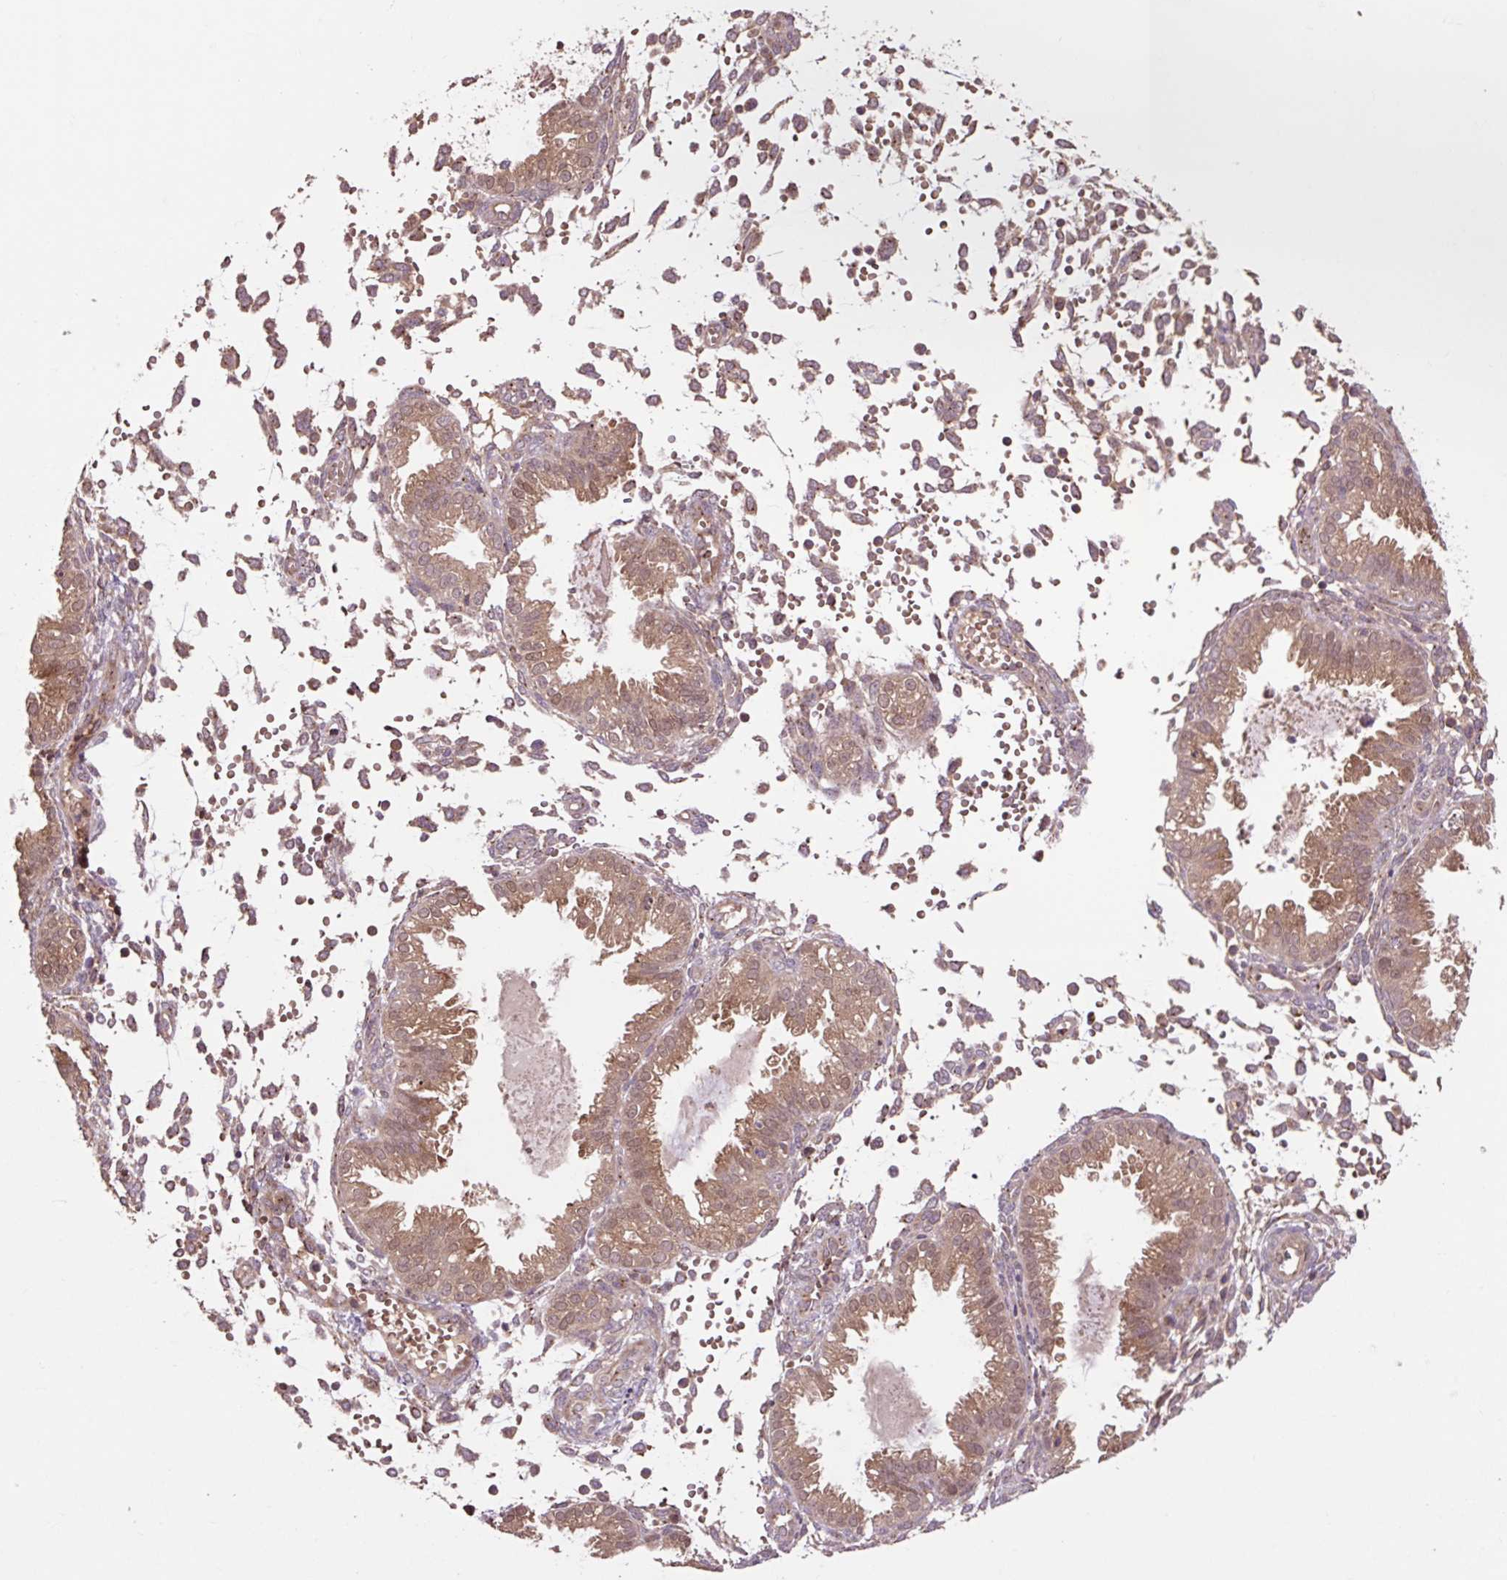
{"staining": {"intensity": "moderate", "quantity": "<25%", "location": "cytoplasmic/membranous"}, "tissue": "endometrium", "cell_type": "Cells in endometrial stroma", "image_type": "normal", "snomed": [{"axis": "morphology", "description": "Normal tissue, NOS"}, {"axis": "topography", "description": "Endometrium"}], "caption": "Immunohistochemical staining of normal human endometrium shows low levels of moderate cytoplasmic/membranous staining in approximately <25% of cells in endometrial stroma. (IHC, brightfield microscopy, high magnification).", "gene": "MMS19", "patient": {"sex": "female", "age": 33}}